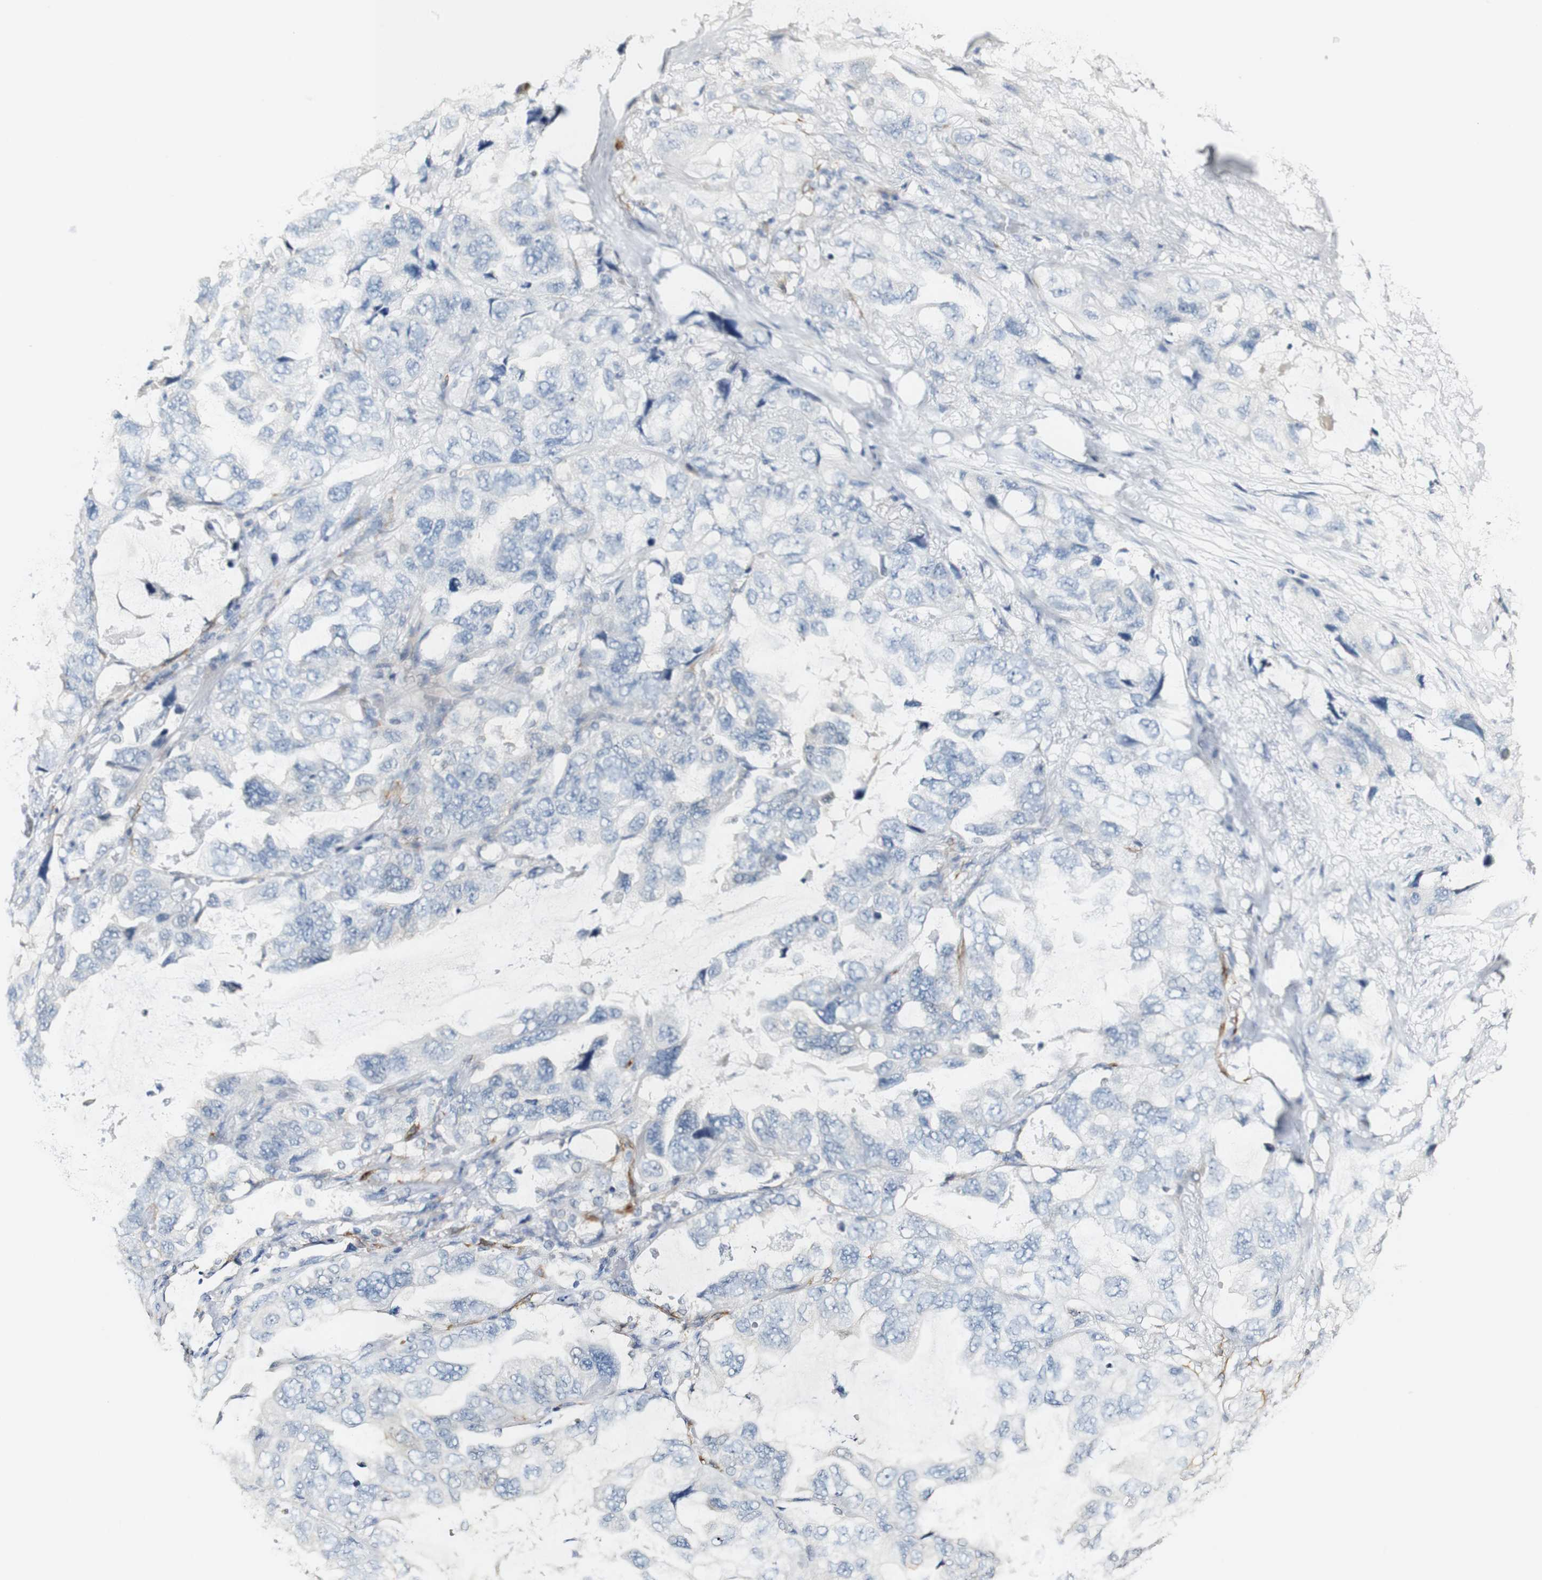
{"staining": {"intensity": "negative", "quantity": "none", "location": "none"}, "tissue": "lung cancer", "cell_type": "Tumor cells", "image_type": "cancer", "snomed": [{"axis": "morphology", "description": "Squamous cell carcinoma, NOS"}, {"axis": "topography", "description": "Lung"}], "caption": "IHC photomicrograph of neoplastic tissue: lung cancer stained with DAB demonstrates no significant protein expression in tumor cells. (DAB IHC visualized using brightfield microscopy, high magnification).", "gene": "FMO3", "patient": {"sex": "female", "age": 73}}